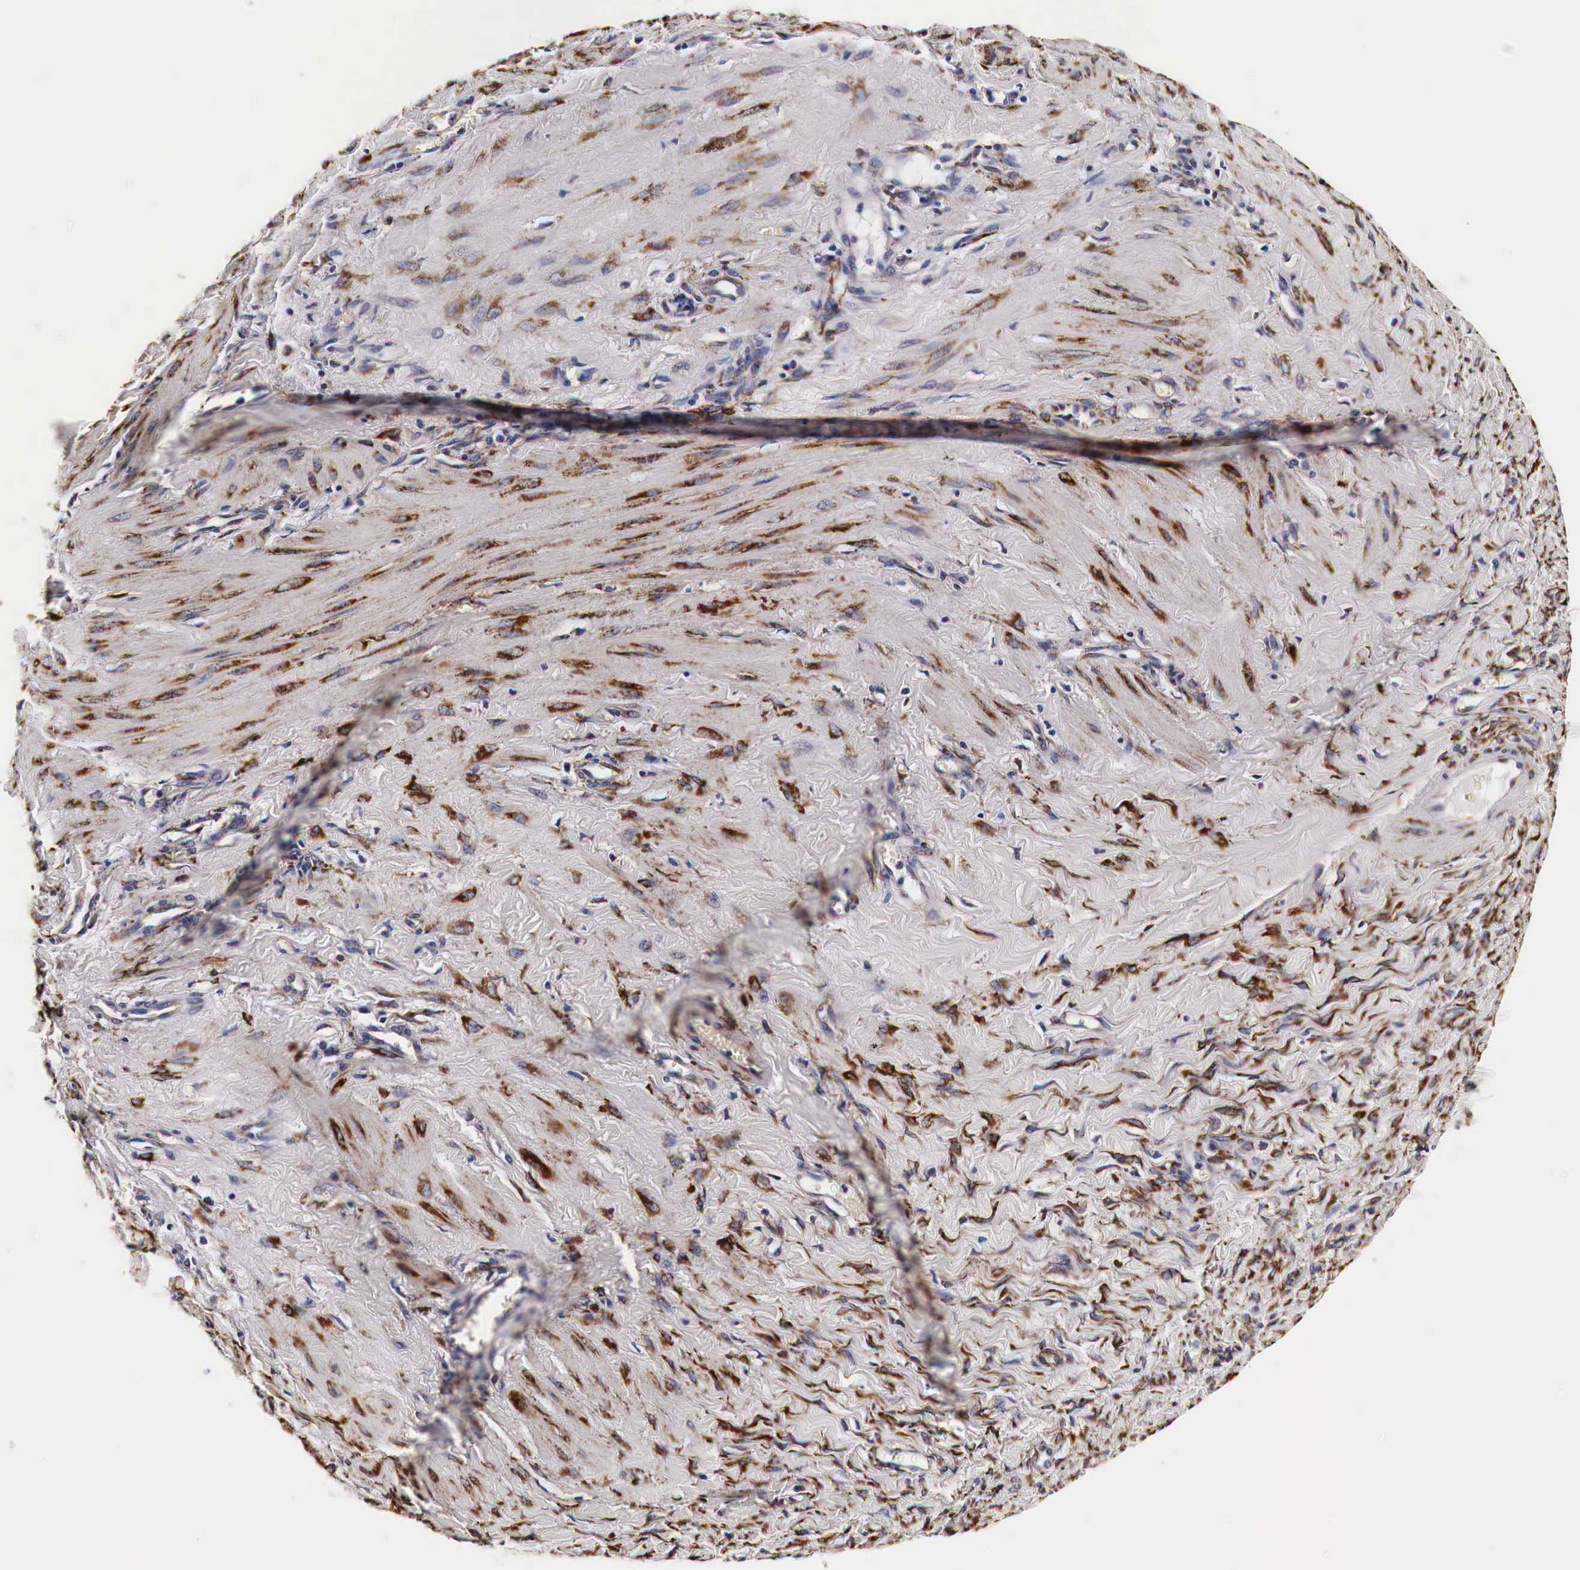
{"staining": {"intensity": "strong", "quantity": ">75%", "location": "cytoplasmic/membranous"}, "tissue": "smooth muscle", "cell_type": "Smooth muscle cells", "image_type": "normal", "snomed": [{"axis": "morphology", "description": "Normal tissue, NOS"}, {"axis": "topography", "description": "Uterus"}], "caption": "This is a micrograph of IHC staining of benign smooth muscle, which shows strong staining in the cytoplasmic/membranous of smooth muscle cells.", "gene": "CKAP4", "patient": {"sex": "female", "age": 56}}